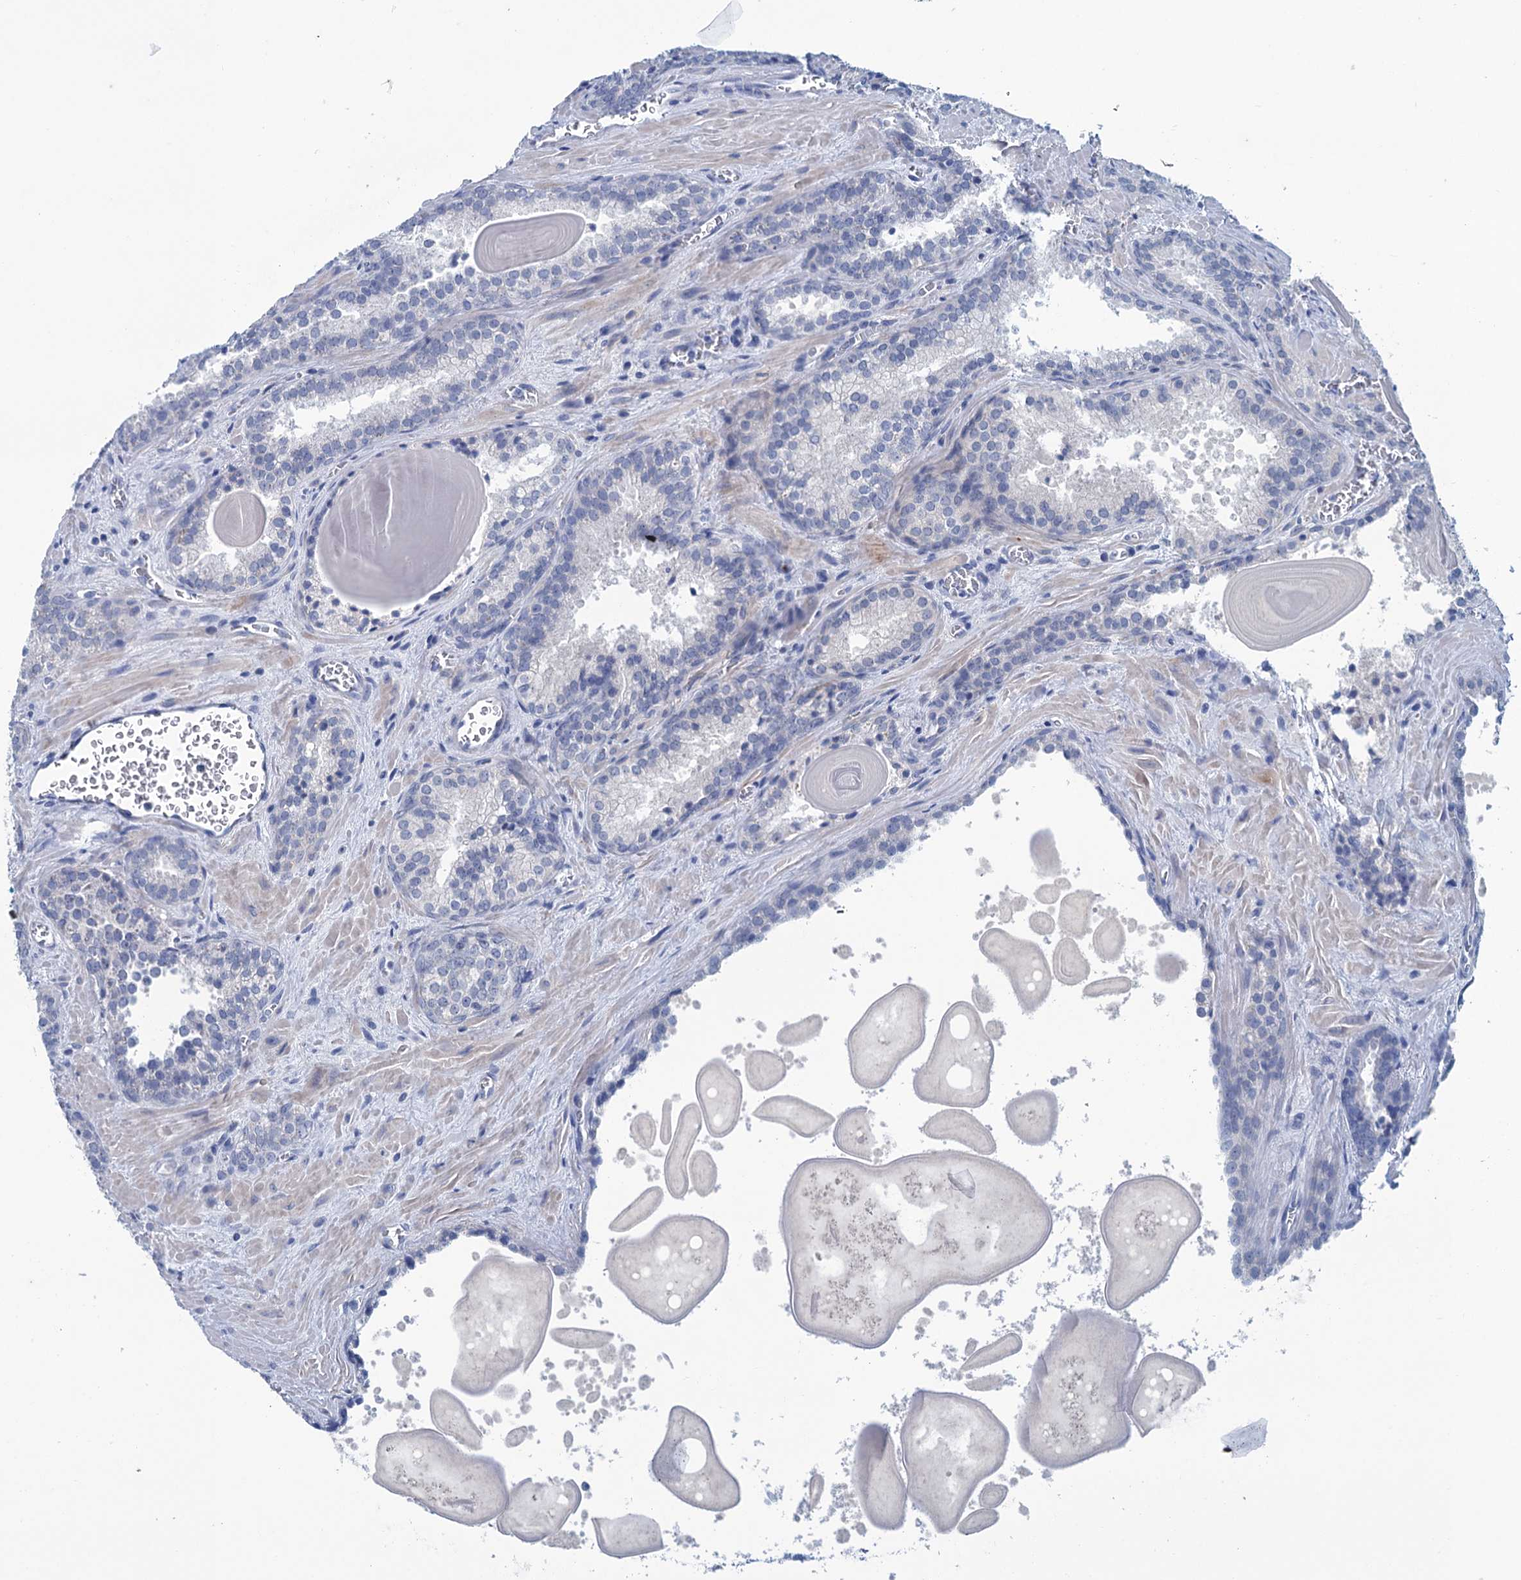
{"staining": {"intensity": "negative", "quantity": "none", "location": "none"}, "tissue": "prostate cancer", "cell_type": "Tumor cells", "image_type": "cancer", "snomed": [{"axis": "morphology", "description": "Adenocarcinoma, High grade"}, {"axis": "topography", "description": "Prostate"}], "caption": "Tumor cells show no significant positivity in prostate high-grade adenocarcinoma.", "gene": "MYOZ3", "patient": {"sex": "male", "age": 66}}